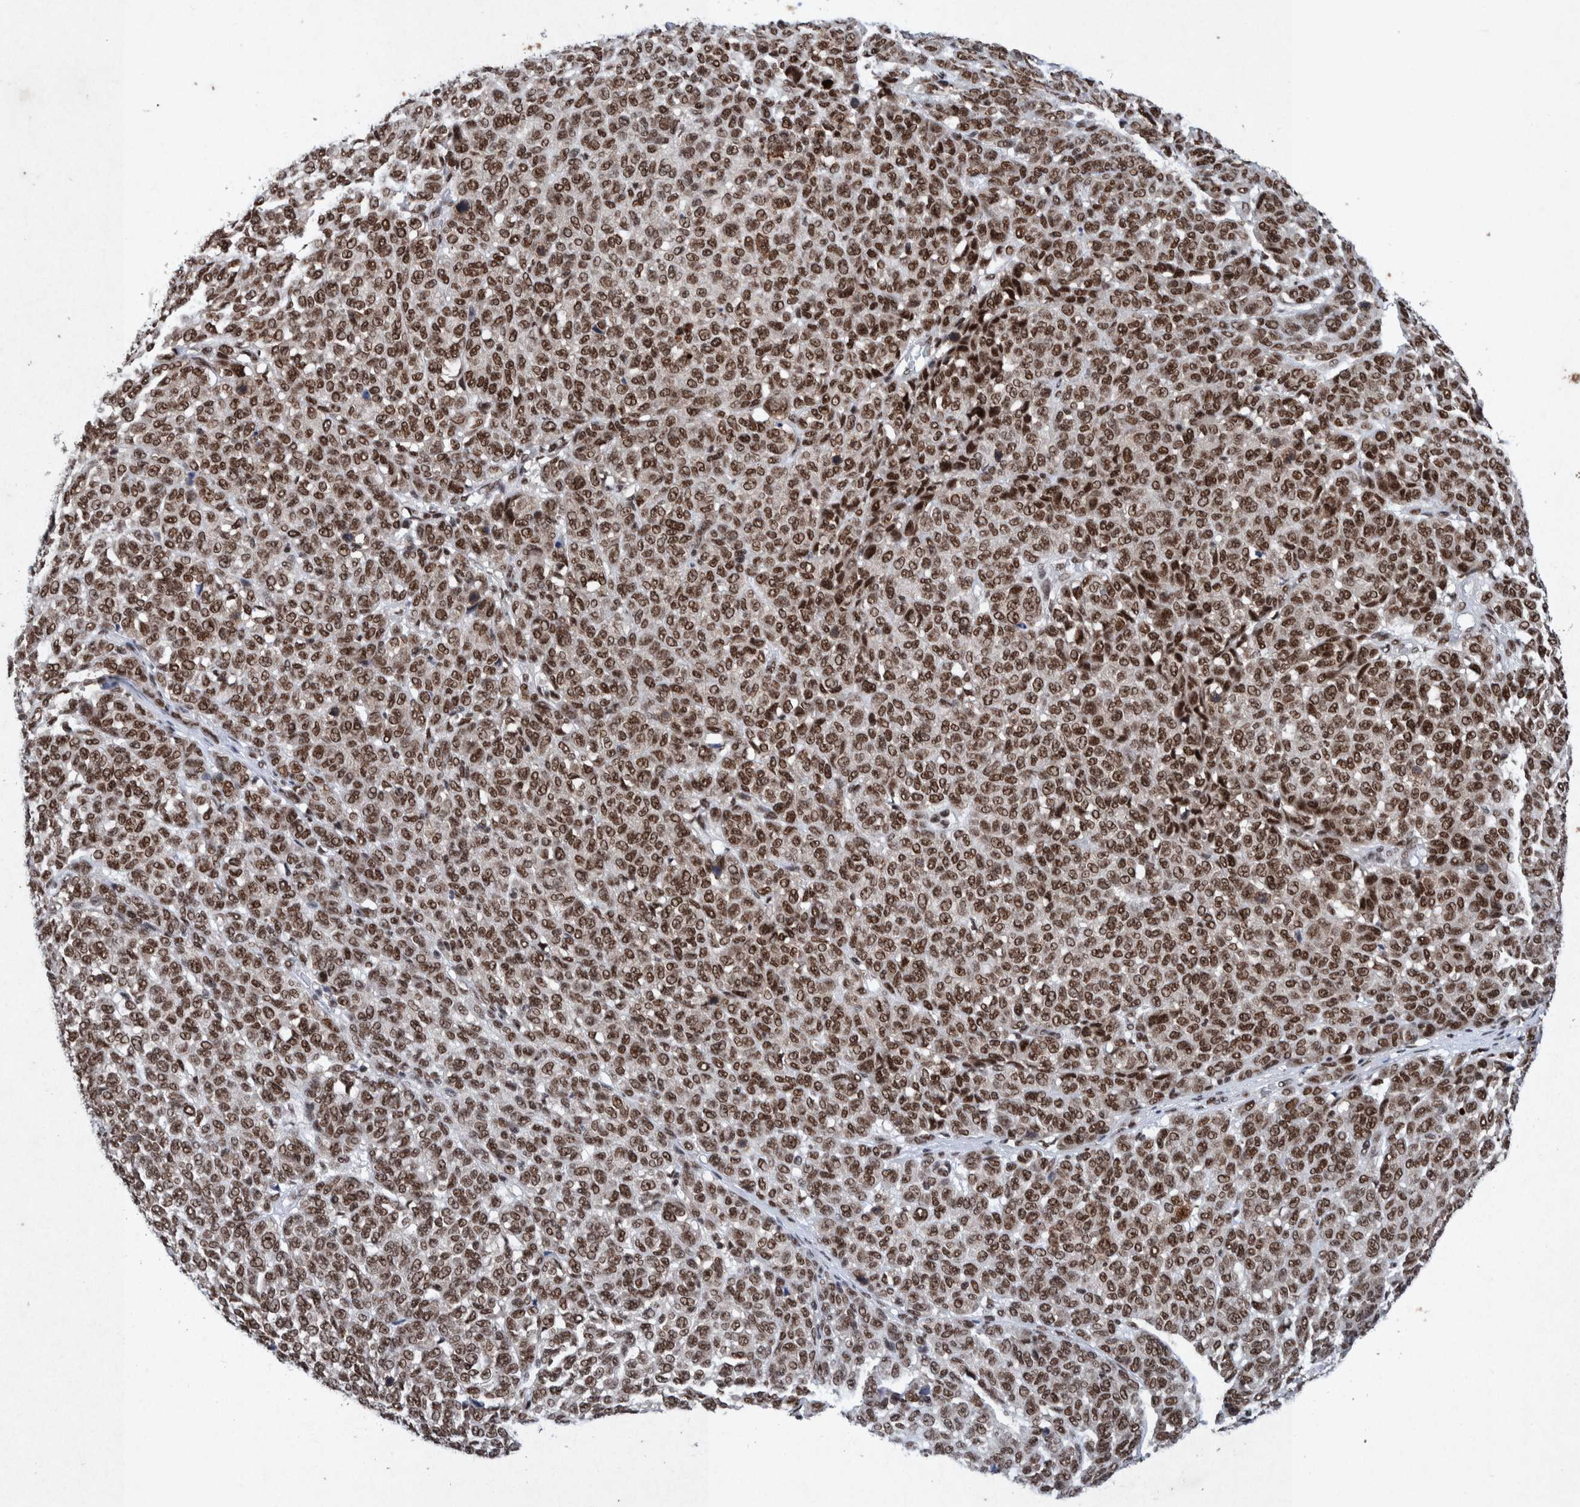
{"staining": {"intensity": "strong", "quantity": ">75%", "location": "nuclear"}, "tissue": "melanoma", "cell_type": "Tumor cells", "image_type": "cancer", "snomed": [{"axis": "morphology", "description": "Malignant melanoma, NOS"}, {"axis": "topography", "description": "Skin"}], "caption": "A photomicrograph of human malignant melanoma stained for a protein shows strong nuclear brown staining in tumor cells.", "gene": "TAF10", "patient": {"sex": "male", "age": 59}}